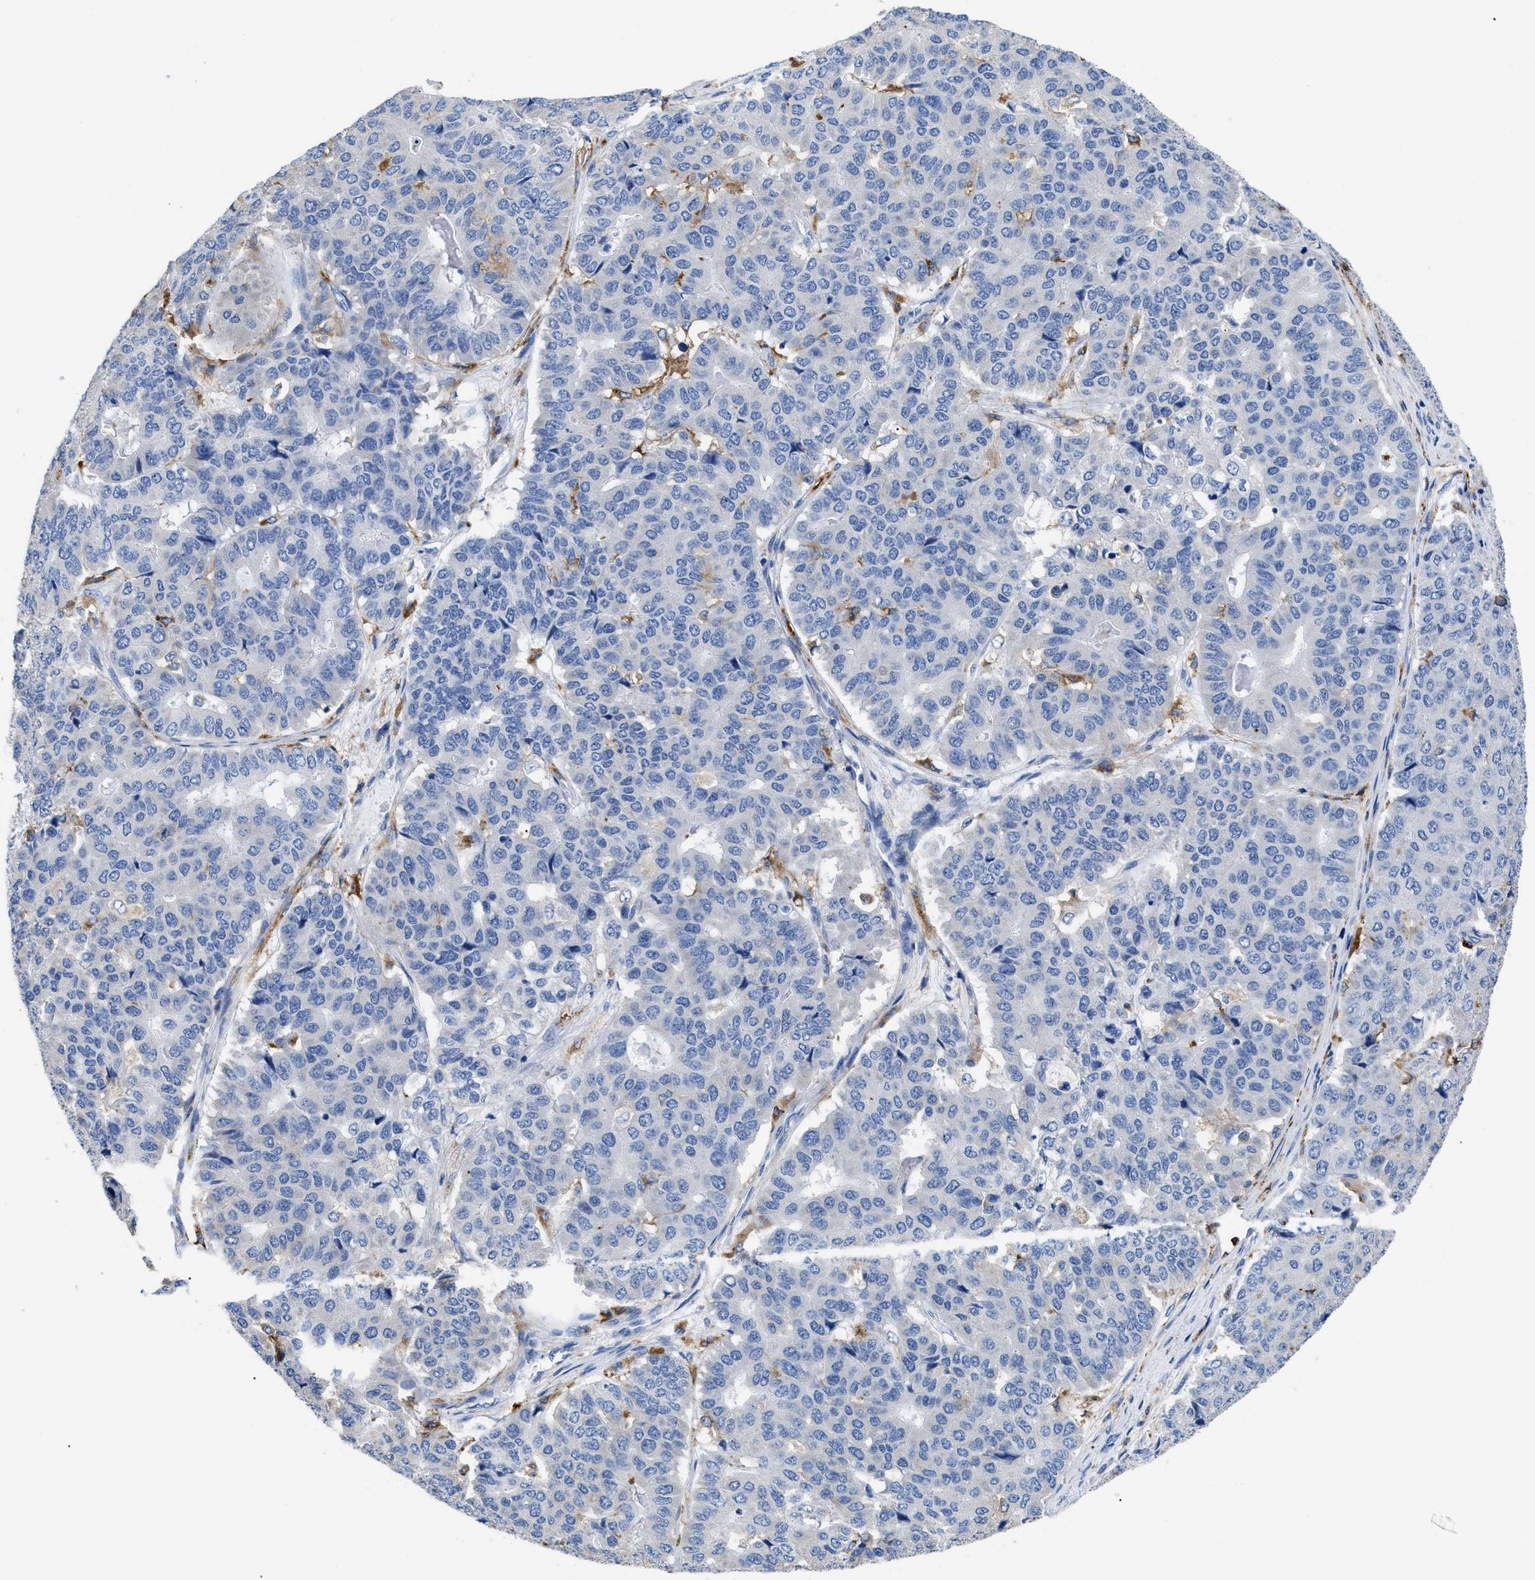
{"staining": {"intensity": "negative", "quantity": "none", "location": "none"}, "tissue": "pancreatic cancer", "cell_type": "Tumor cells", "image_type": "cancer", "snomed": [{"axis": "morphology", "description": "Adenocarcinoma, NOS"}, {"axis": "topography", "description": "Pancreas"}], "caption": "Micrograph shows no significant protein staining in tumor cells of adenocarcinoma (pancreatic).", "gene": "HLA-DPA1", "patient": {"sex": "male", "age": 50}}